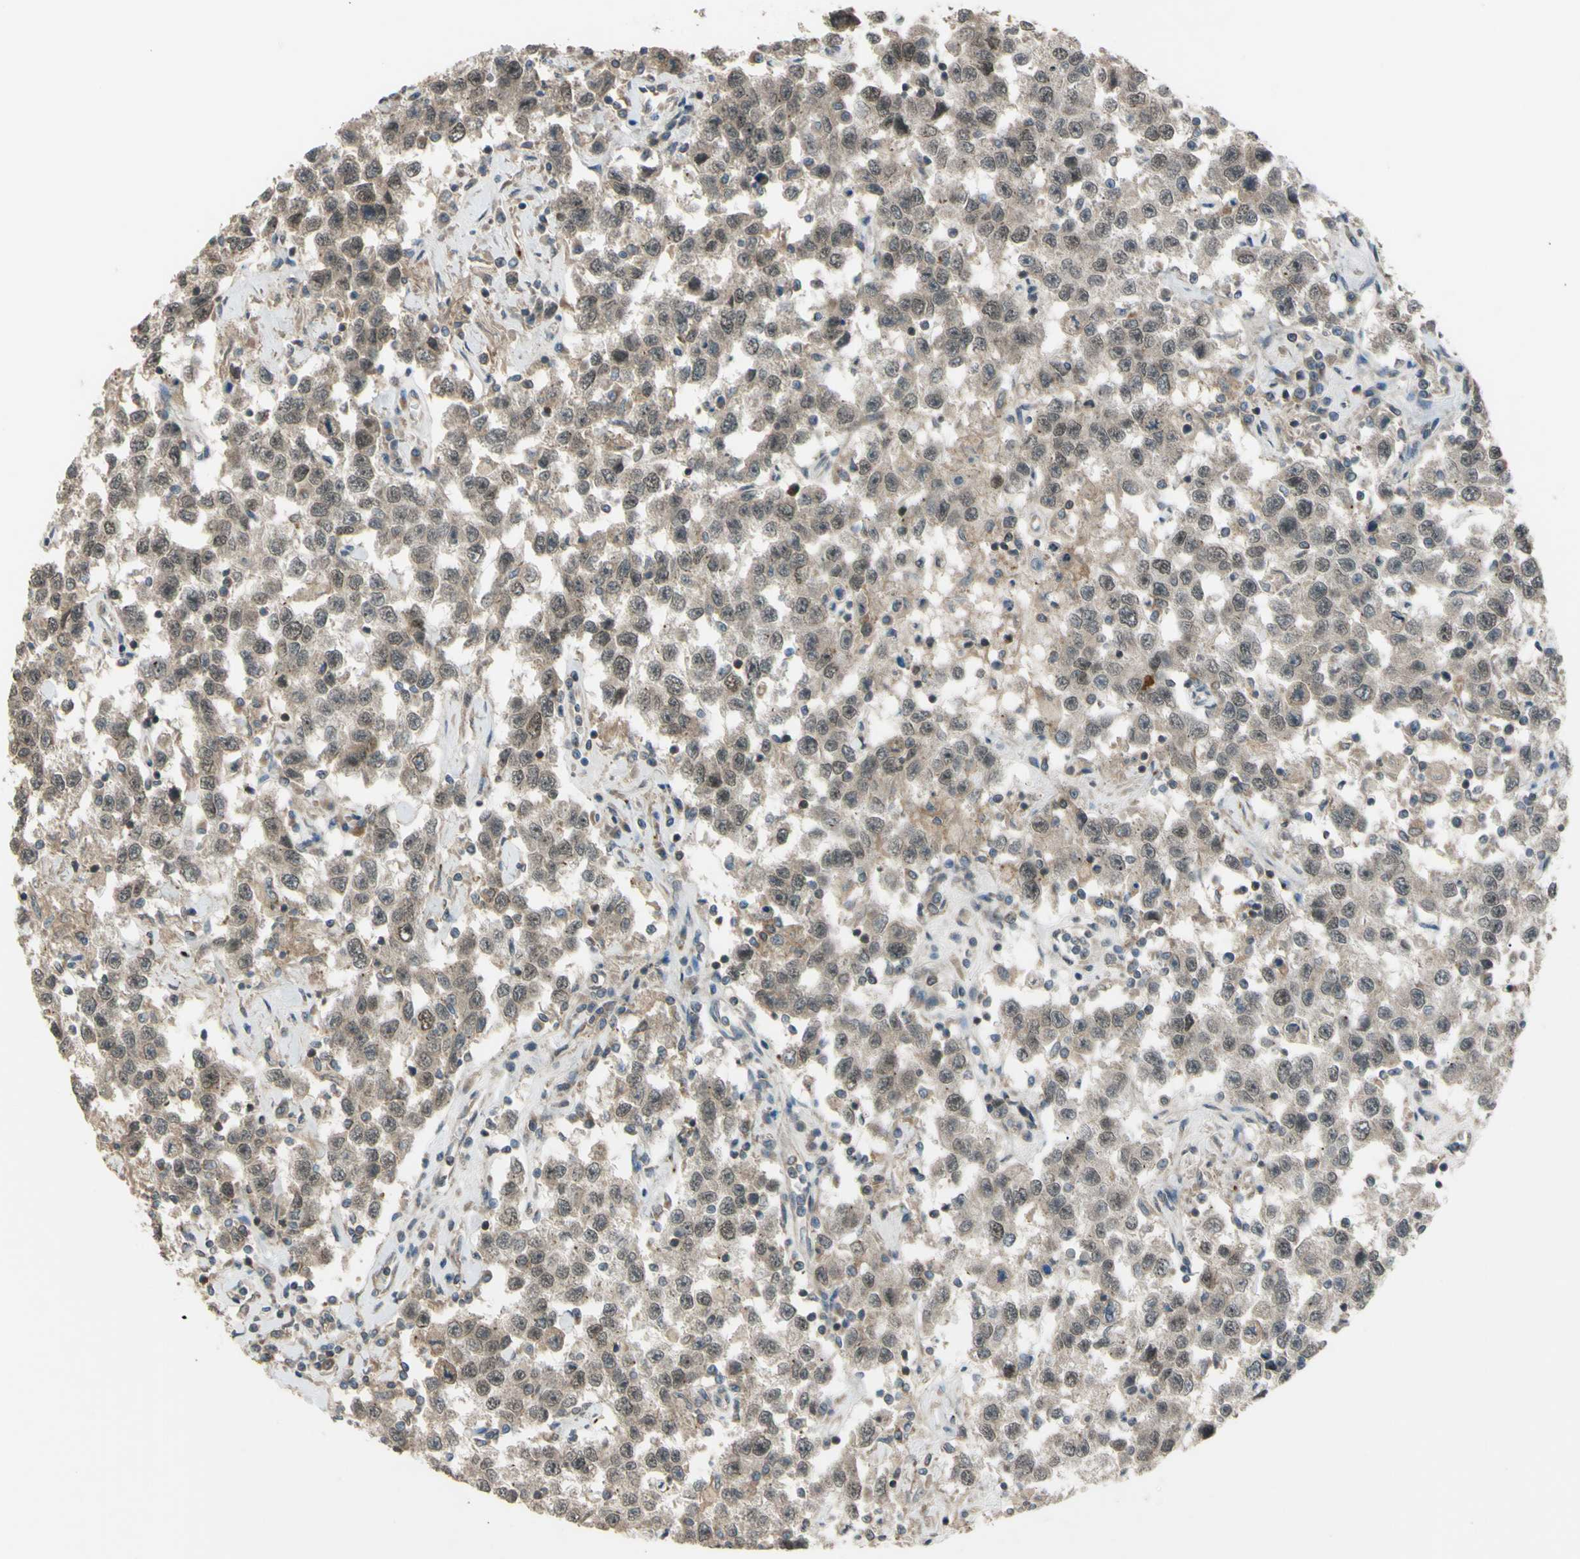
{"staining": {"intensity": "weak", "quantity": "25%-75%", "location": "cytoplasmic/membranous,nuclear"}, "tissue": "testis cancer", "cell_type": "Tumor cells", "image_type": "cancer", "snomed": [{"axis": "morphology", "description": "Seminoma, NOS"}, {"axis": "topography", "description": "Testis"}], "caption": "There is low levels of weak cytoplasmic/membranous and nuclear expression in tumor cells of testis seminoma, as demonstrated by immunohistochemical staining (brown color).", "gene": "FLII", "patient": {"sex": "male", "age": 41}}